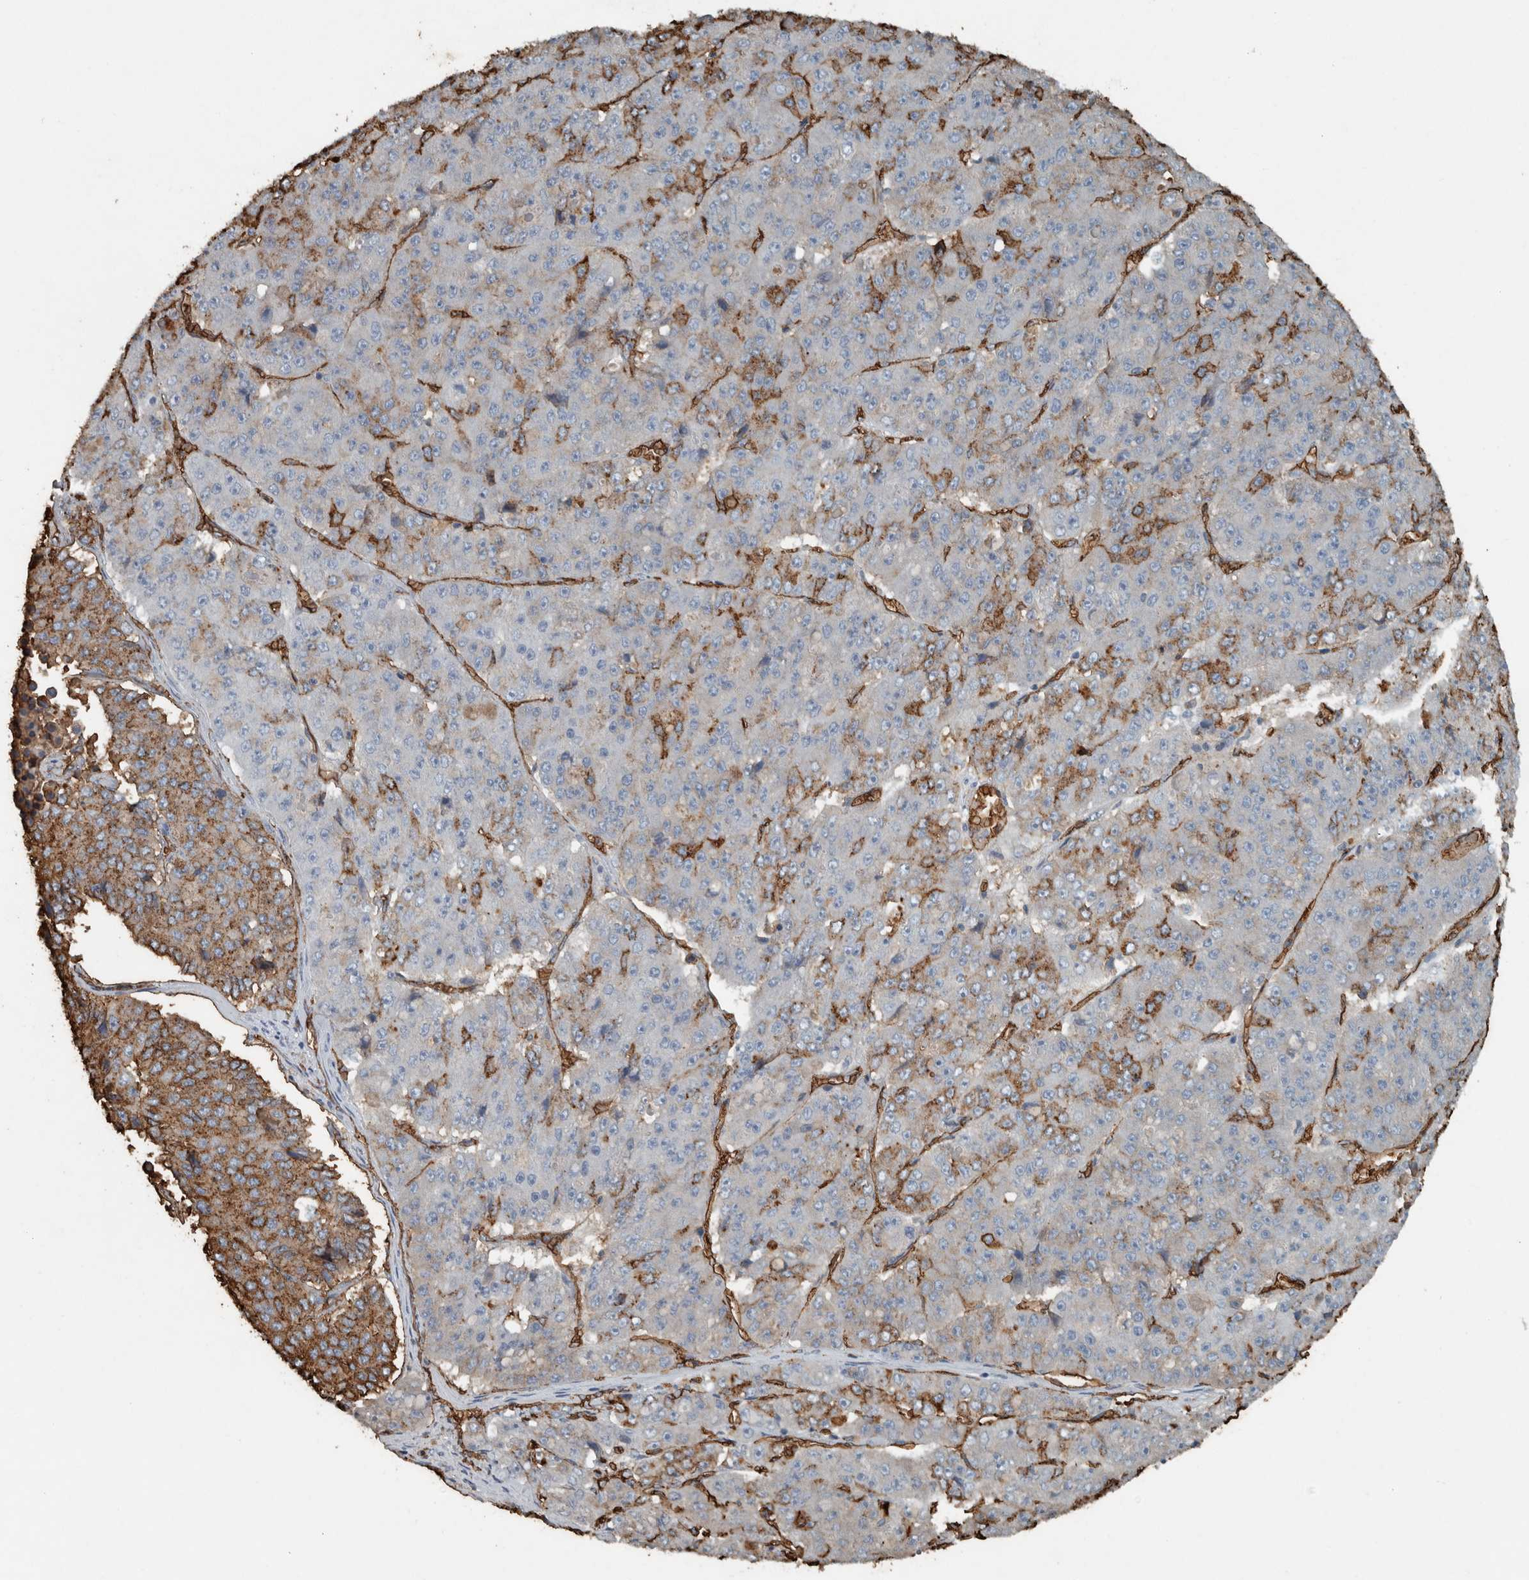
{"staining": {"intensity": "moderate", "quantity": "<25%", "location": "cytoplasmic/membranous"}, "tissue": "pancreatic cancer", "cell_type": "Tumor cells", "image_type": "cancer", "snomed": [{"axis": "morphology", "description": "Adenocarcinoma, NOS"}, {"axis": "topography", "description": "Pancreas"}], "caption": "Immunohistochemistry of pancreatic cancer (adenocarcinoma) displays low levels of moderate cytoplasmic/membranous expression in about <25% of tumor cells. The staining was performed using DAB (3,3'-diaminobenzidine) to visualize the protein expression in brown, while the nuclei were stained in blue with hematoxylin (Magnification: 20x).", "gene": "LBP", "patient": {"sex": "male", "age": 50}}